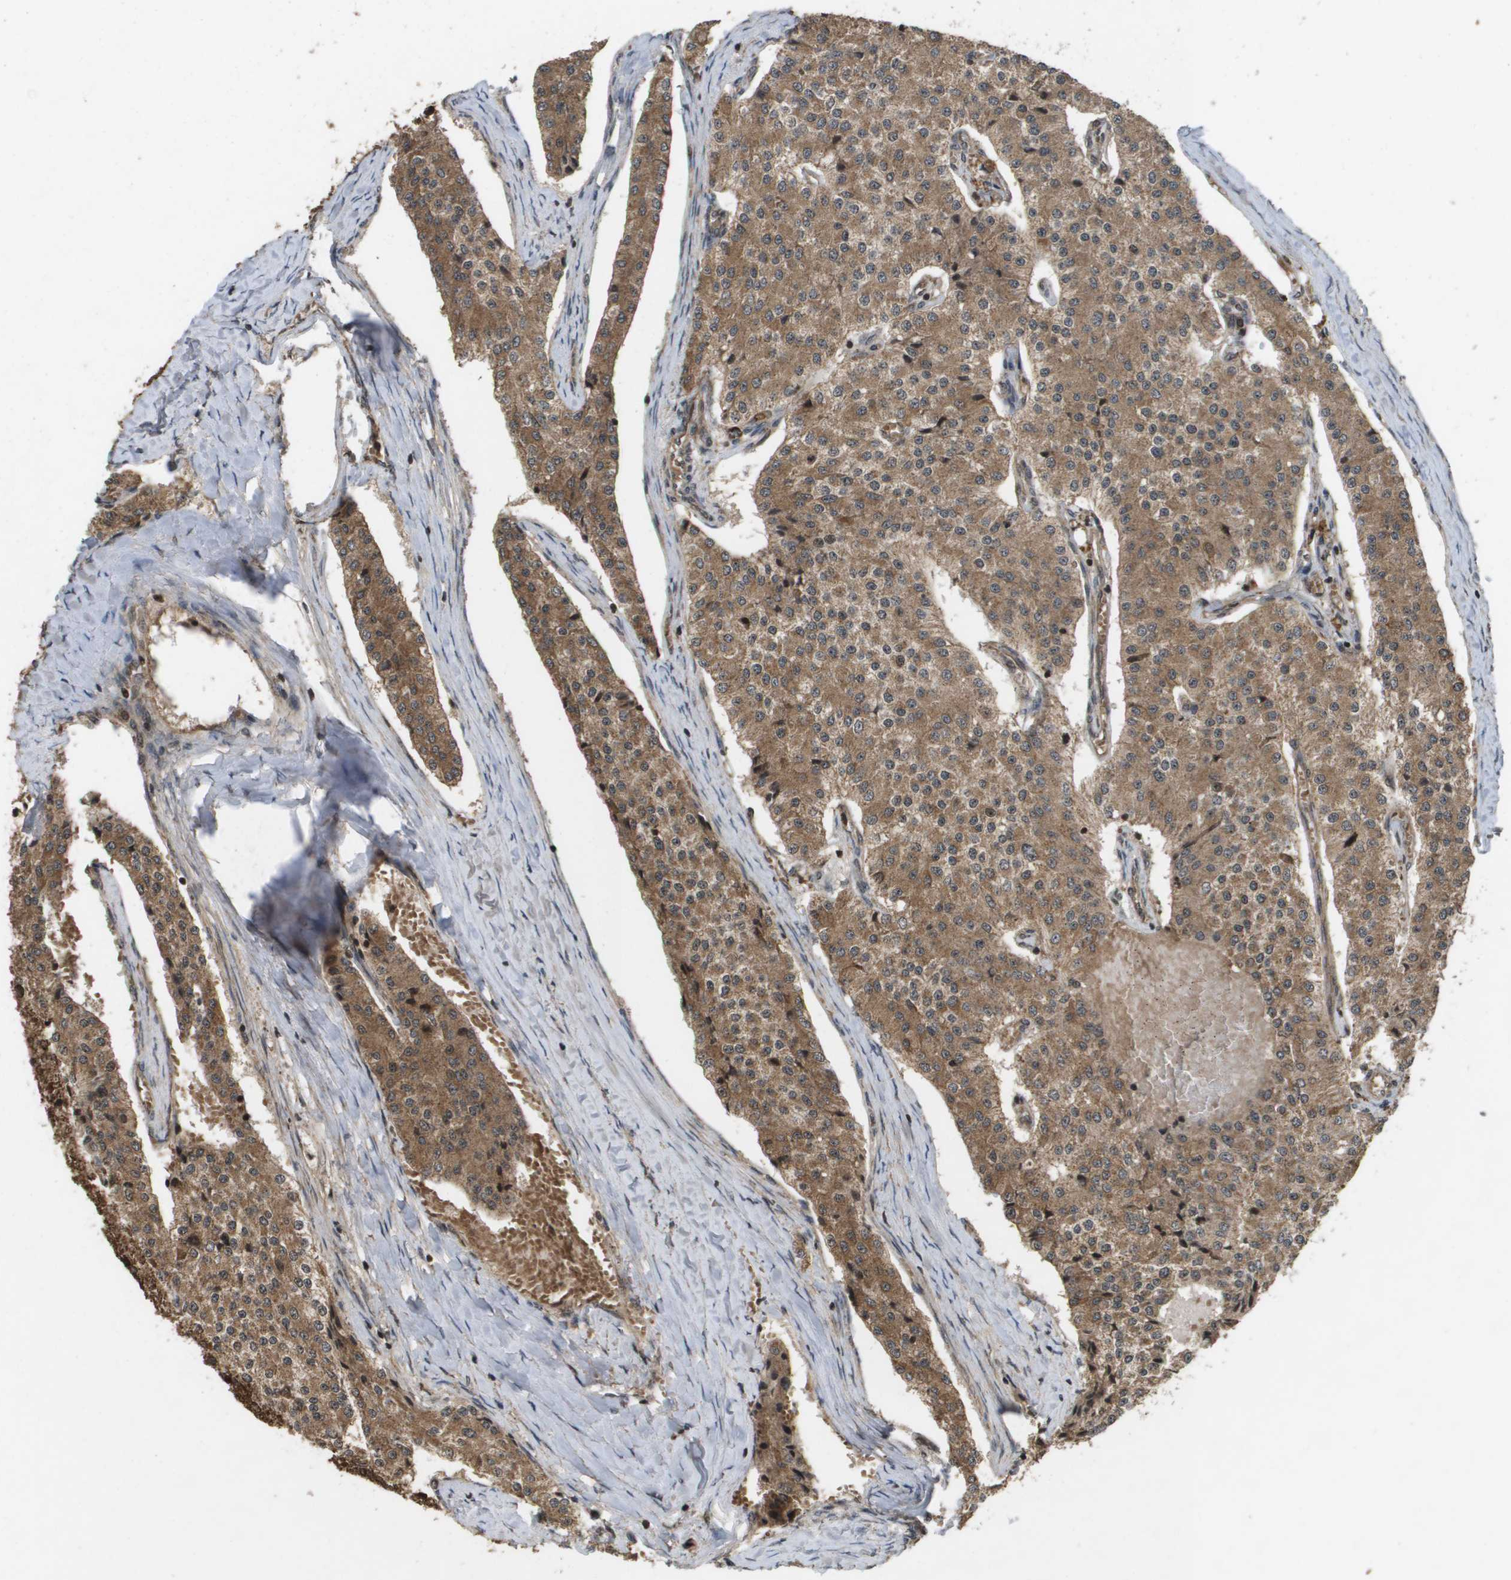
{"staining": {"intensity": "moderate", "quantity": ">75%", "location": "cytoplasmic/membranous"}, "tissue": "carcinoid", "cell_type": "Tumor cells", "image_type": "cancer", "snomed": [{"axis": "morphology", "description": "Carcinoid, malignant, NOS"}, {"axis": "topography", "description": "Colon"}], "caption": "Carcinoid (malignant) stained for a protein demonstrates moderate cytoplasmic/membranous positivity in tumor cells. The staining was performed using DAB (3,3'-diaminobenzidine), with brown indicating positive protein expression. Nuclei are stained blue with hematoxylin.", "gene": "KIF11", "patient": {"sex": "female", "age": 52}}